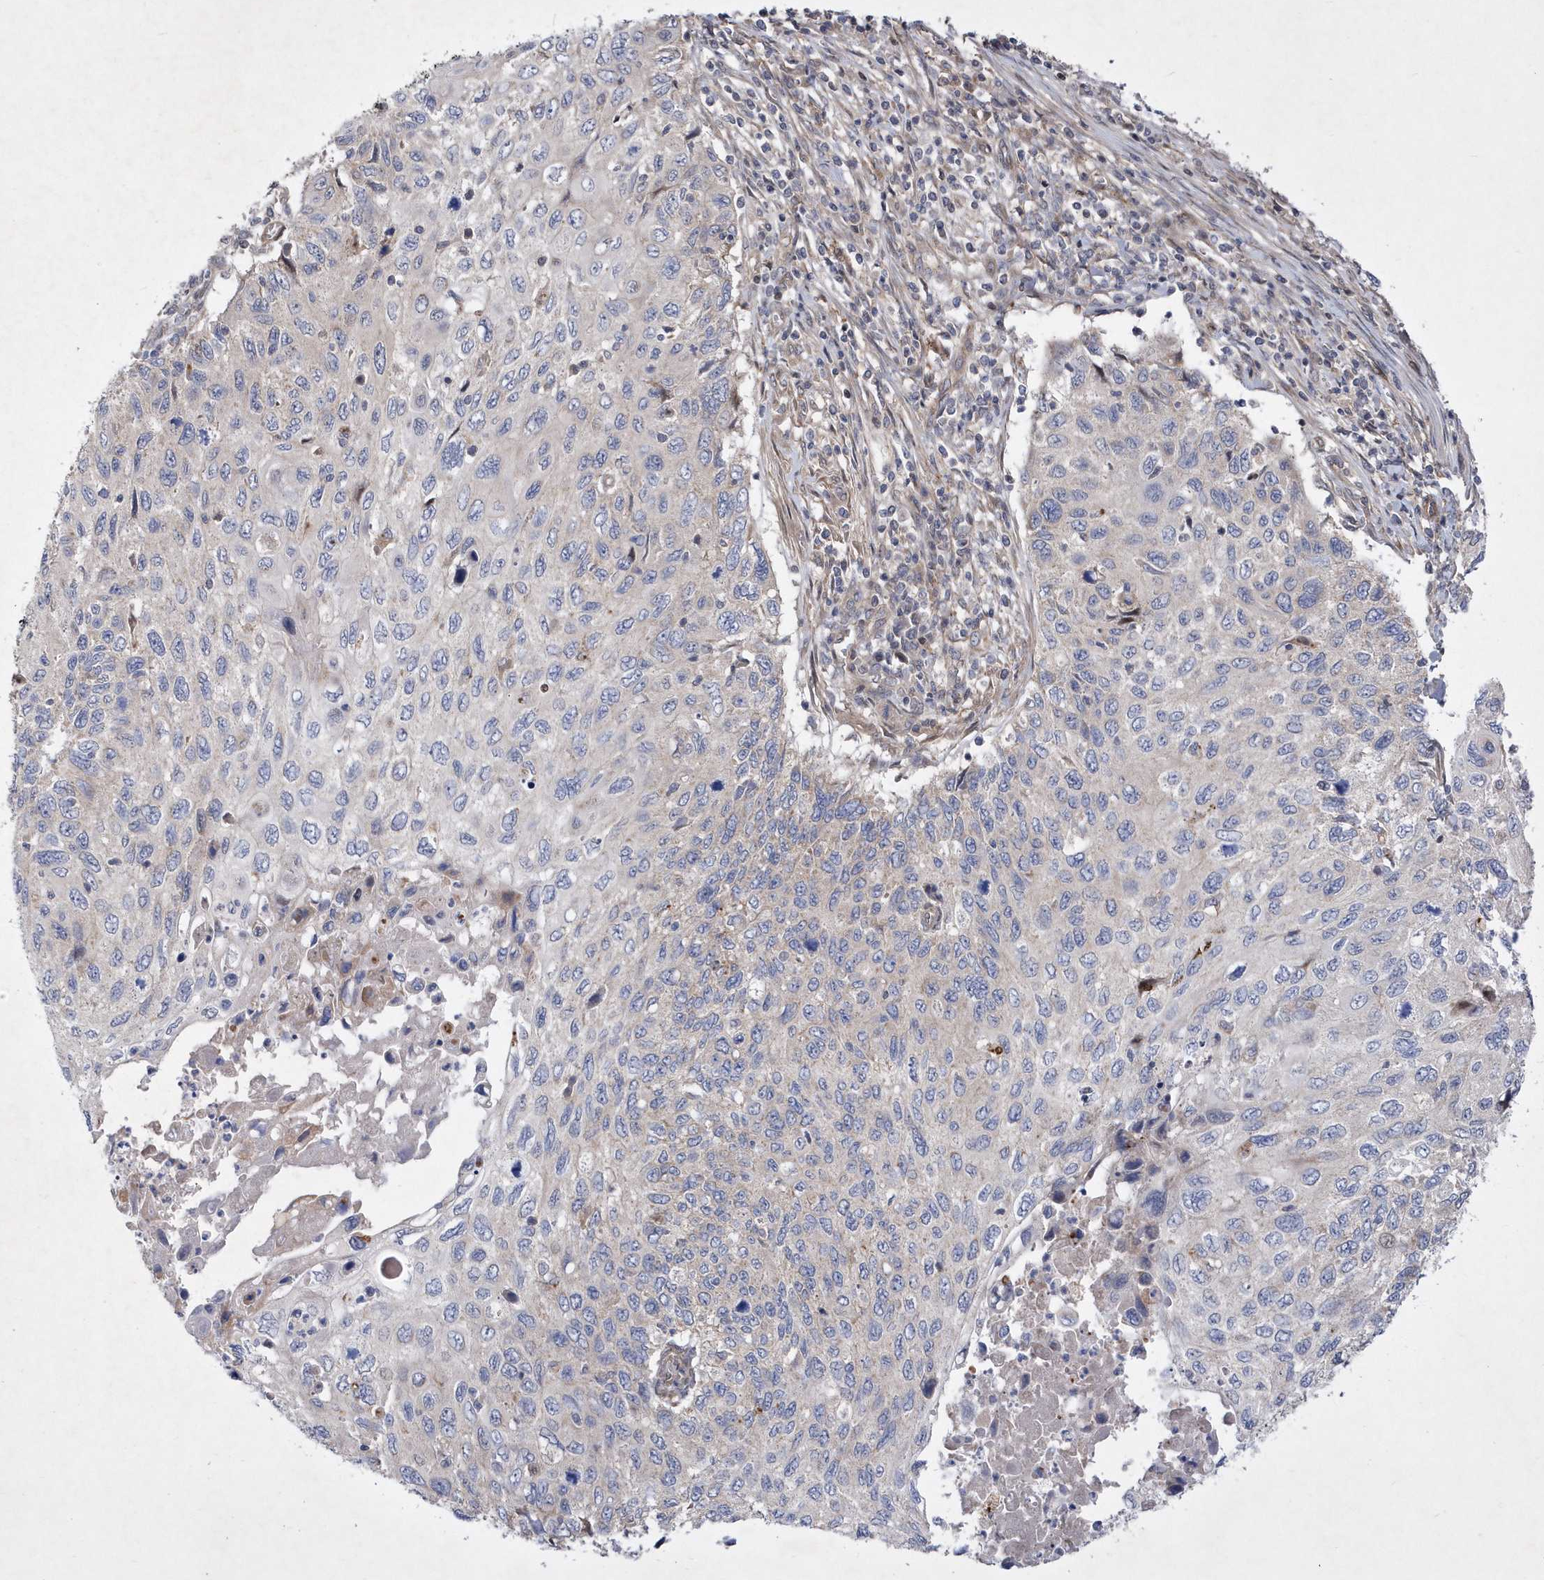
{"staining": {"intensity": "negative", "quantity": "none", "location": "none"}, "tissue": "cervical cancer", "cell_type": "Tumor cells", "image_type": "cancer", "snomed": [{"axis": "morphology", "description": "Squamous cell carcinoma, NOS"}, {"axis": "topography", "description": "Cervix"}], "caption": "Tumor cells are negative for protein expression in human cervical cancer (squamous cell carcinoma).", "gene": "LONRF2", "patient": {"sex": "female", "age": 70}}